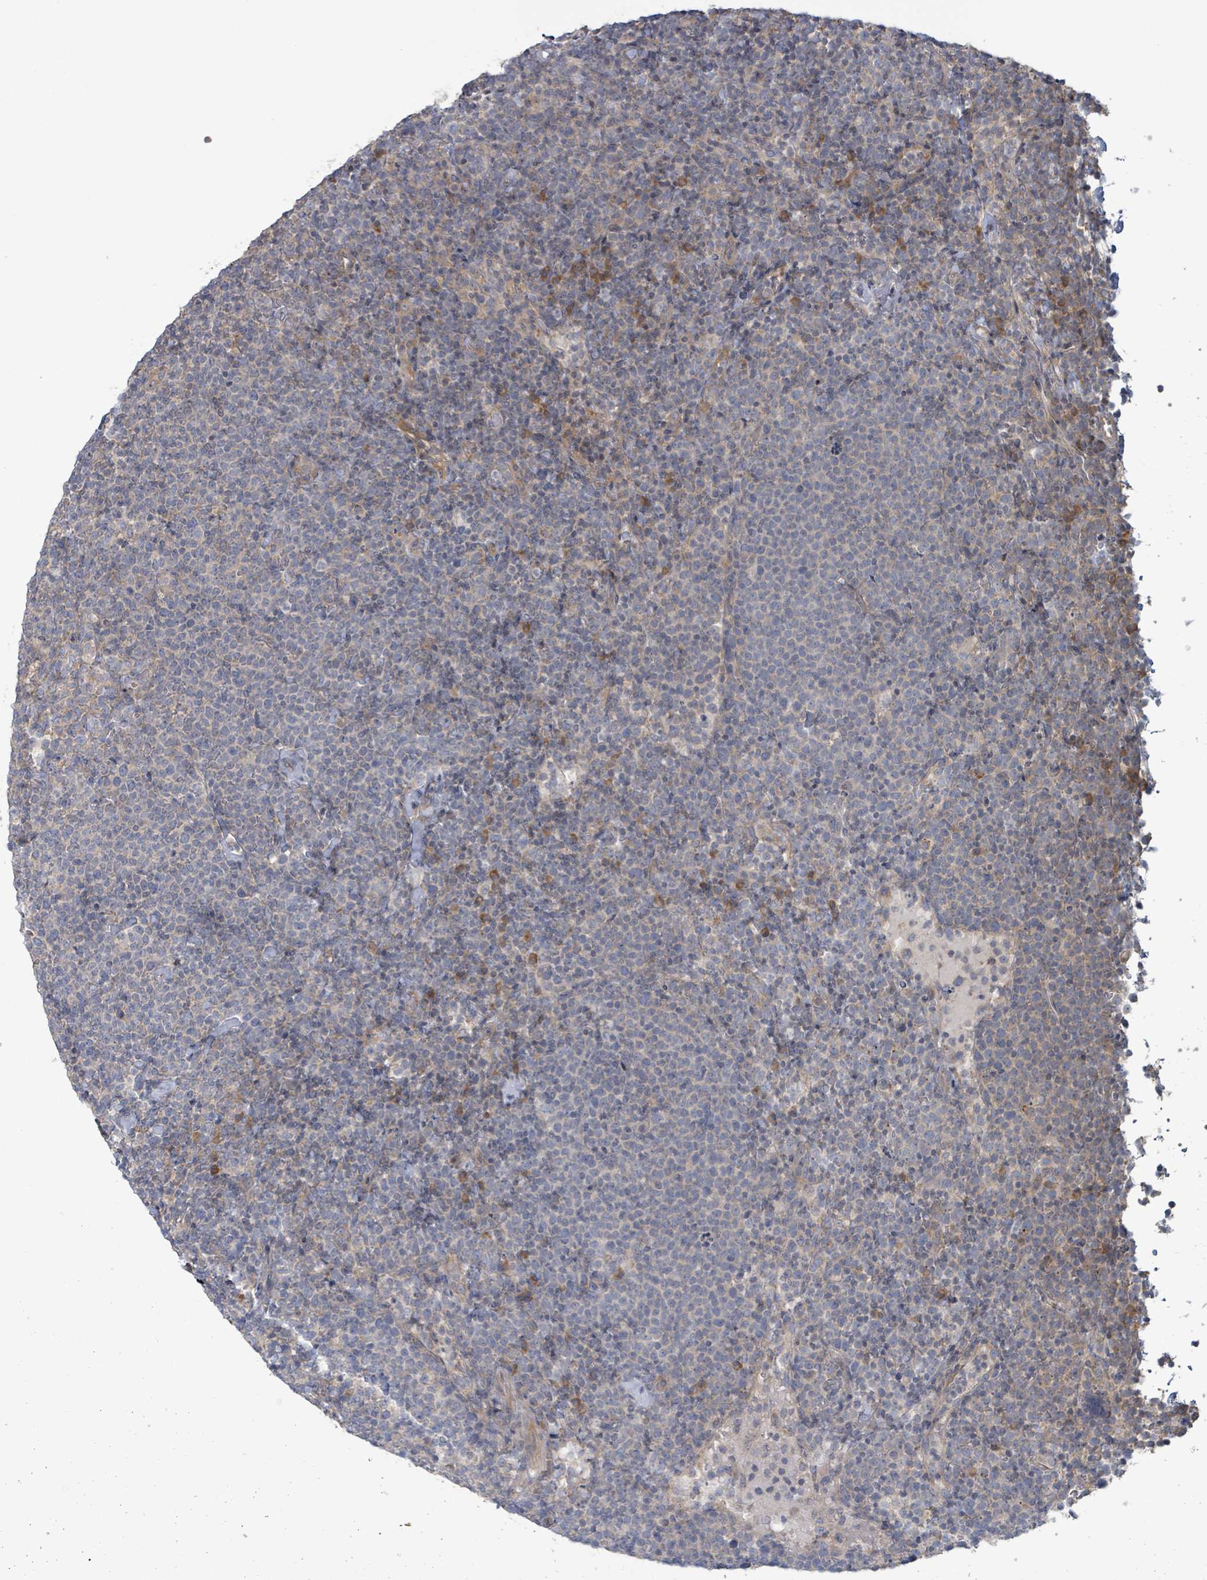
{"staining": {"intensity": "weak", "quantity": "<25%", "location": "cytoplasmic/membranous"}, "tissue": "lymphoma", "cell_type": "Tumor cells", "image_type": "cancer", "snomed": [{"axis": "morphology", "description": "Malignant lymphoma, non-Hodgkin's type, High grade"}, {"axis": "topography", "description": "Lymph node"}], "caption": "This photomicrograph is of lymphoma stained with immunohistochemistry to label a protein in brown with the nuclei are counter-stained blue. There is no expression in tumor cells. Nuclei are stained in blue.", "gene": "RPL32", "patient": {"sex": "male", "age": 61}}